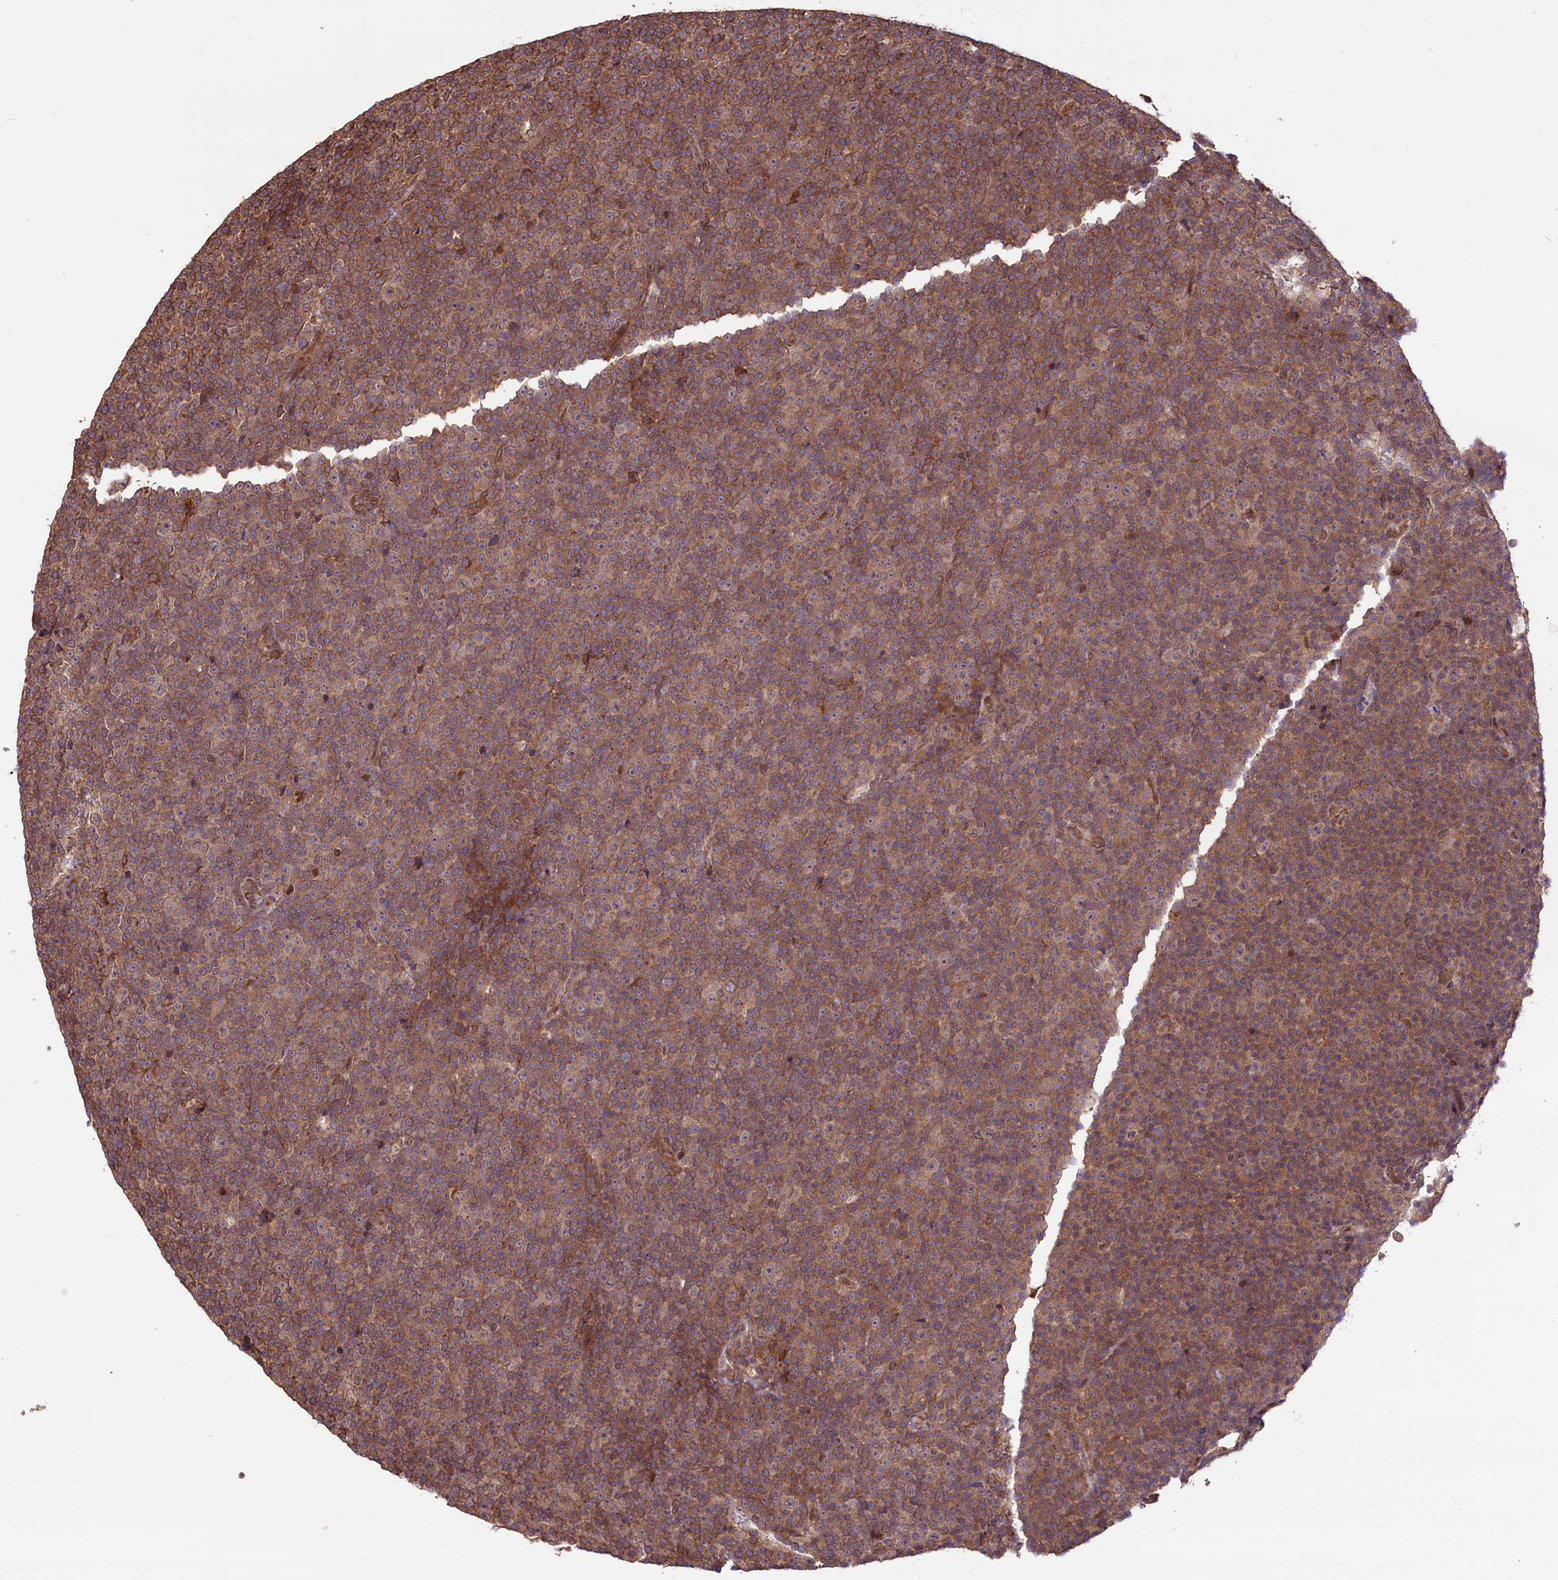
{"staining": {"intensity": "moderate", "quantity": ">75%", "location": "cytoplasmic/membranous"}, "tissue": "lymphoma", "cell_type": "Tumor cells", "image_type": "cancer", "snomed": [{"axis": "morphology", "description": "Malignant lymphoma, non-Hodgkin's type, Low grade"}, {"axis": "topography", "description": "Lymph node"}], "caption": "Tumor cells show moderate cytoplasmic/membranous positivity in about >75% of cells in malignant lymphoma, non-Hodgkin's type (low-grade). (DAB IHC with brightfield microscopy, high magnification).", "gene": "HDAC5", "patient": {"sex": "female", "age": 67}}